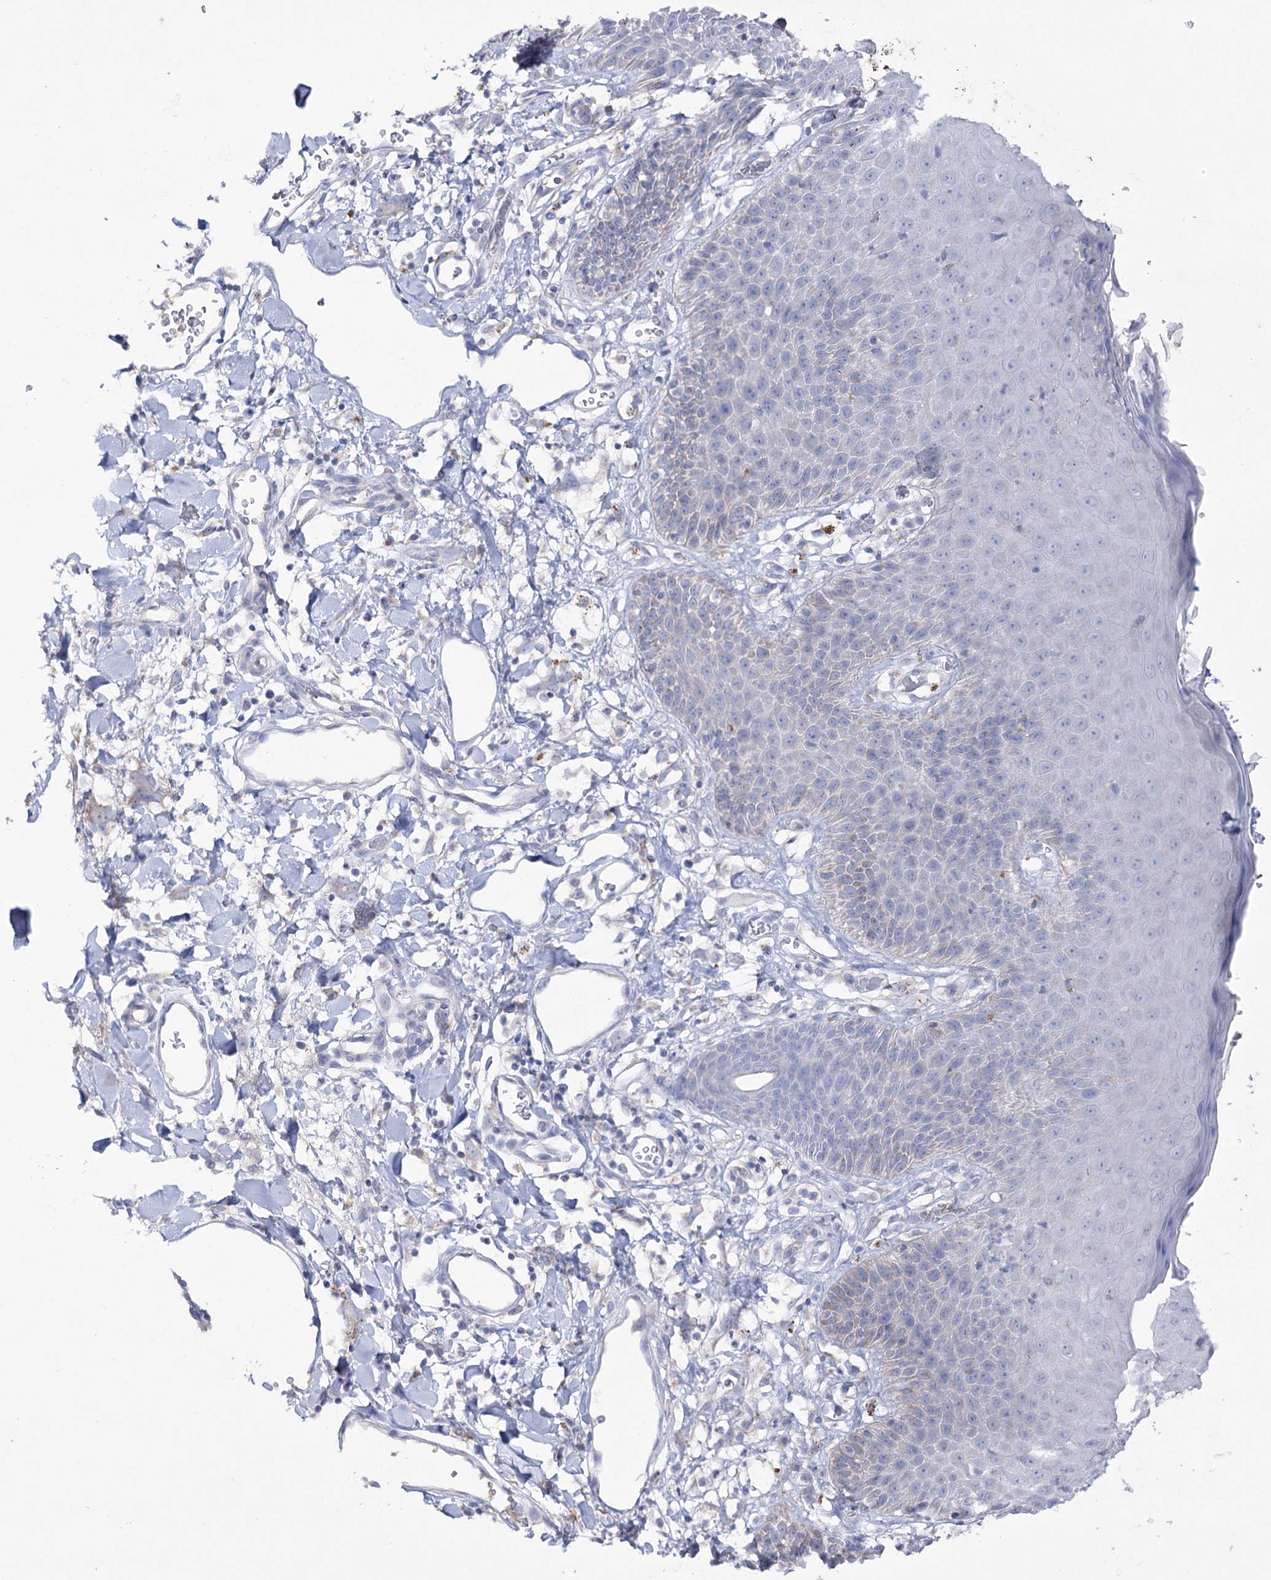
{"staining": {"intensity": "moderate", "quantity": "<25%", "location": "cytoplasmic/membranous"}, "tissue": "skin", "cell_type": "Epidermal cells", "image_type": "normal", "snomed": [{"axis": "morphology", "description": "Normal tissue, NOS"}, {"axis": "topography", "description": "Vulva"}], "caption": "This histopathology image displays IHC staining of unremarkable skin, with low moderate cytoplasmic/membranous expression in approximately <25% of epidermal cells.", "gene": "NAGLU", "patient": {"sex": "female", "age": 68}}